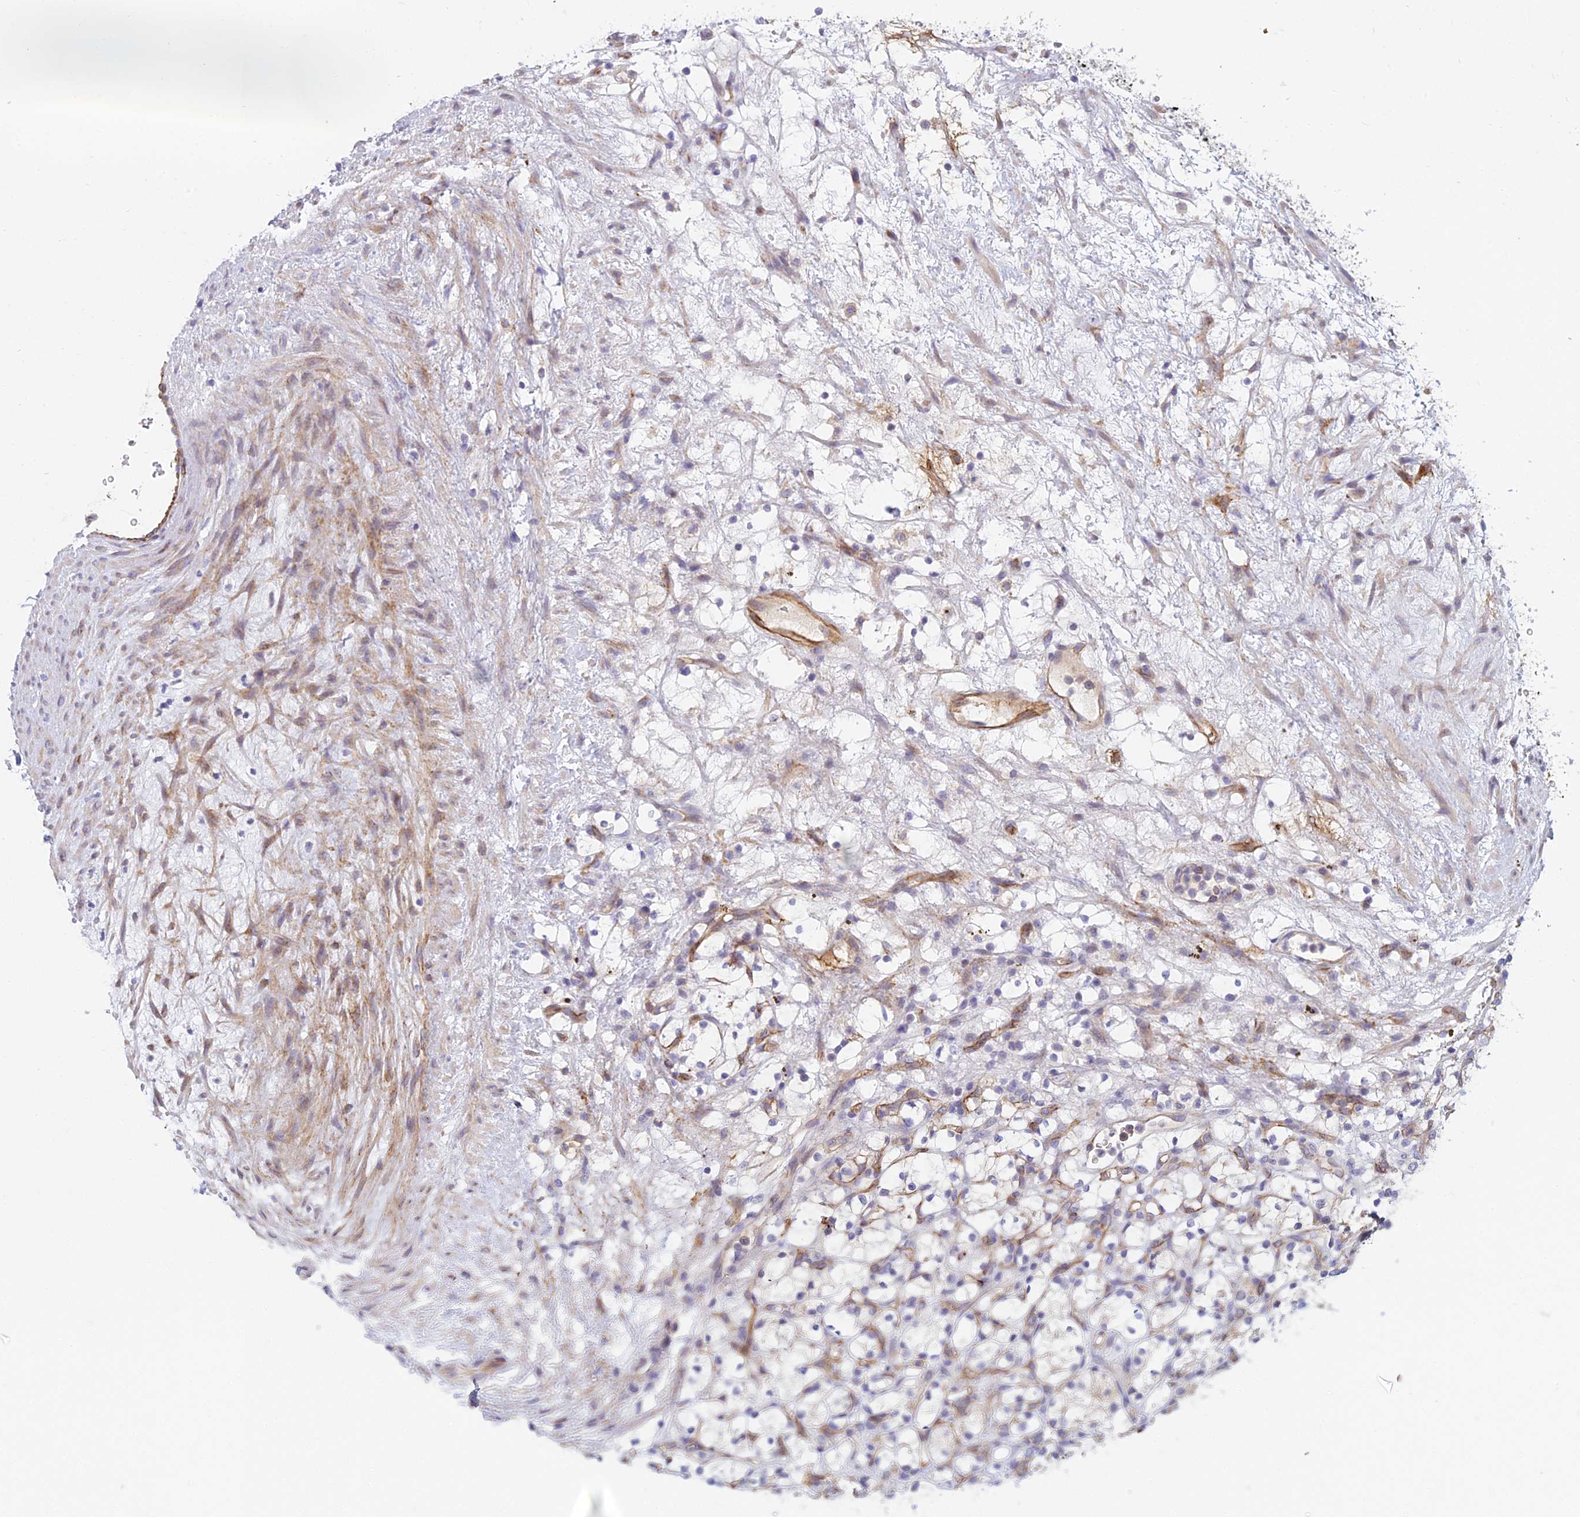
{"staining": {"intensity": "negative", "quantity": "none", "location": "none"}, "tissue": "renal cancer", "cell_type": "Tumor cells", "image_type": "cancer", "snomed": [{"axis": "morphology", "description": "Adenocarcinoma, NOS"}, {"axis": "topography", "description": "Kidney"}], "caption": "Photomicrograph shows no protein expression in tumor cells of renal cancer tissue.", "gene": "DUS2", "patient": {"sex": "female", "age": 69}}